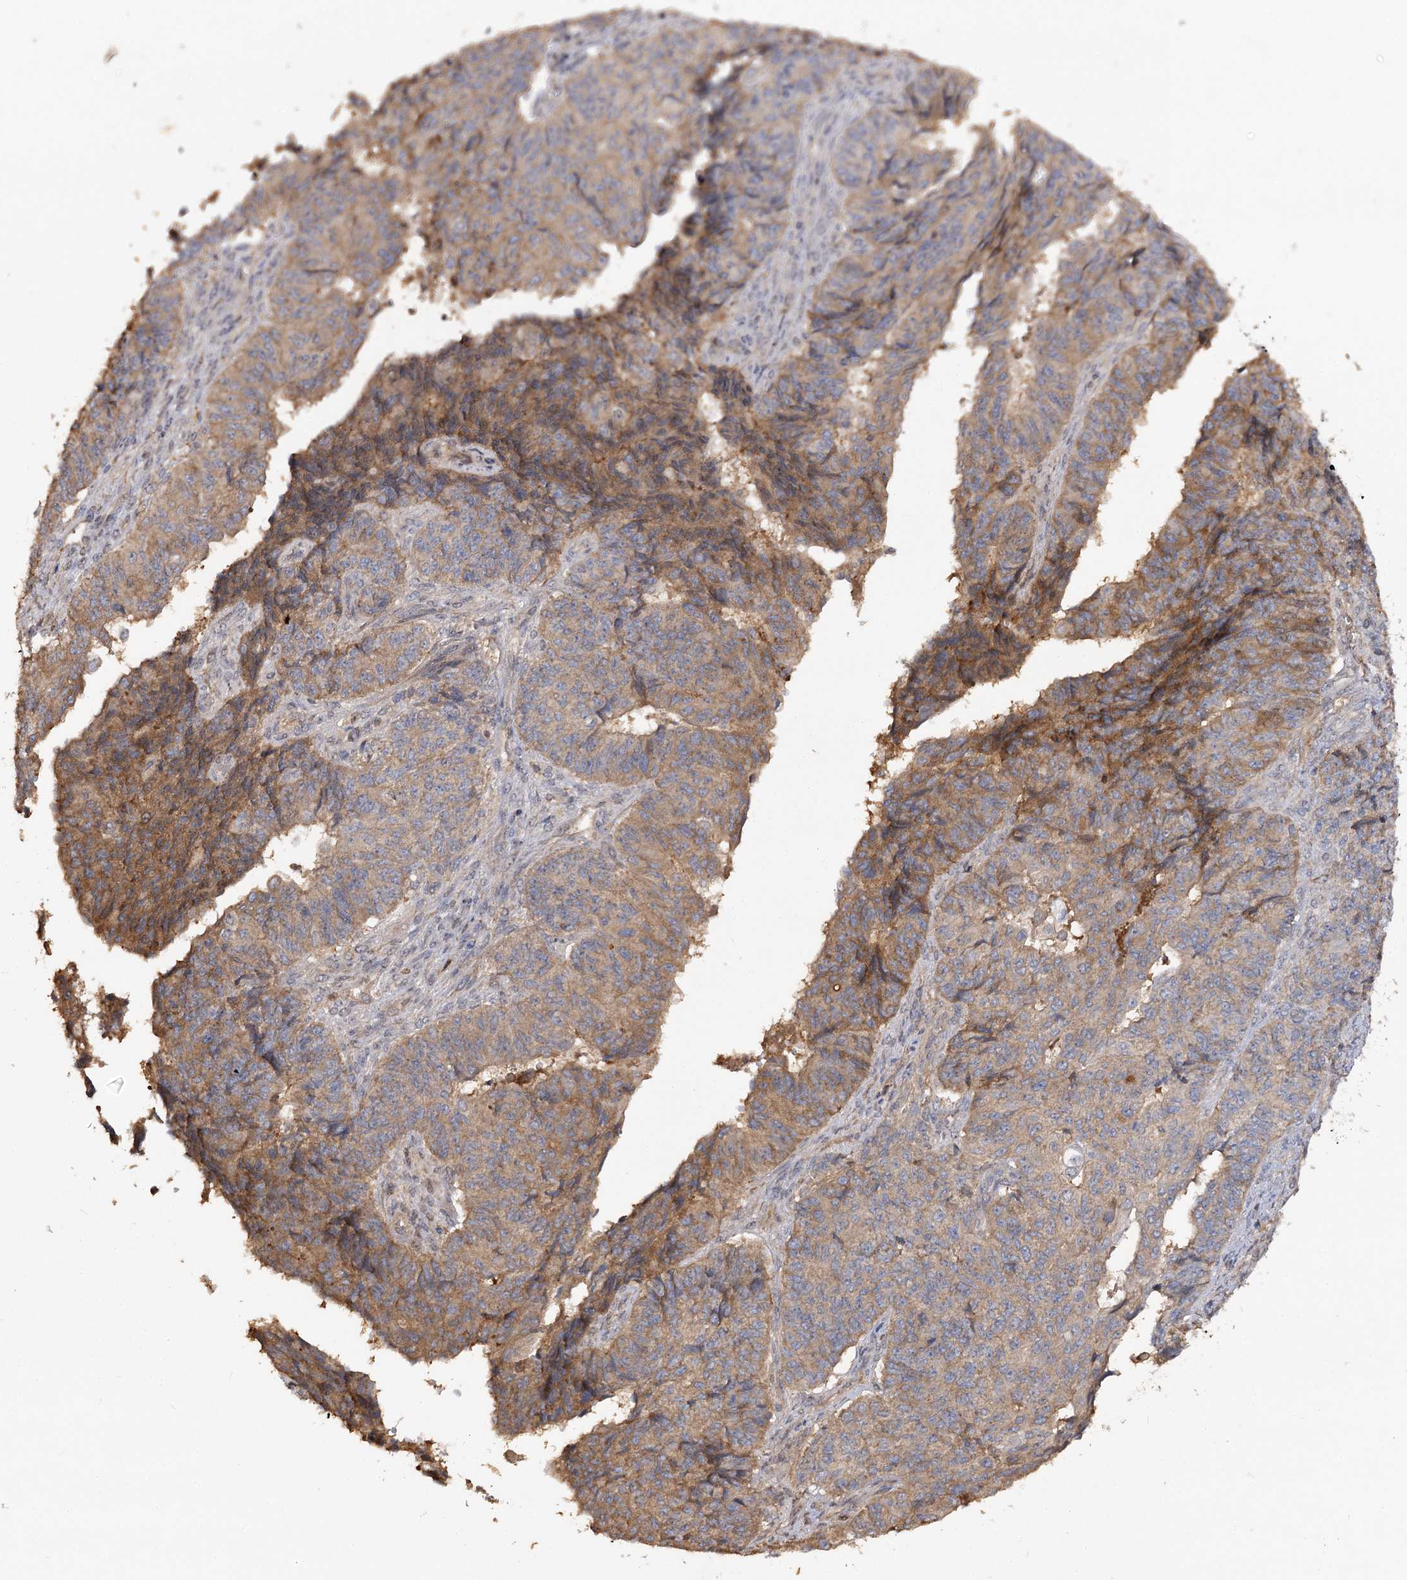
{"staining": {"intensity": "moderate", "quantity": ">75%", "location": "cytoplasmic/membranous"}, "tissue": "endometrial cancer", "cell_type": "Tumor cells", "image_type": "cancer", "snomed": [{"axis": "morphology", "description": "Adenocarcinoma, NOS"}, {"axis": "topography", "description": "Endometrium"}], "caption": "Immunohistochemical staining of human endometrial cancer (adenocarcinoma) displays moderate cytoplasmic/membranous protein expression in about >75% of tumor cells. (IHC, brightfield microscopy, high magnification).", "gene": "ARL13A", "patient": {"sex": "female", "age": 32}}